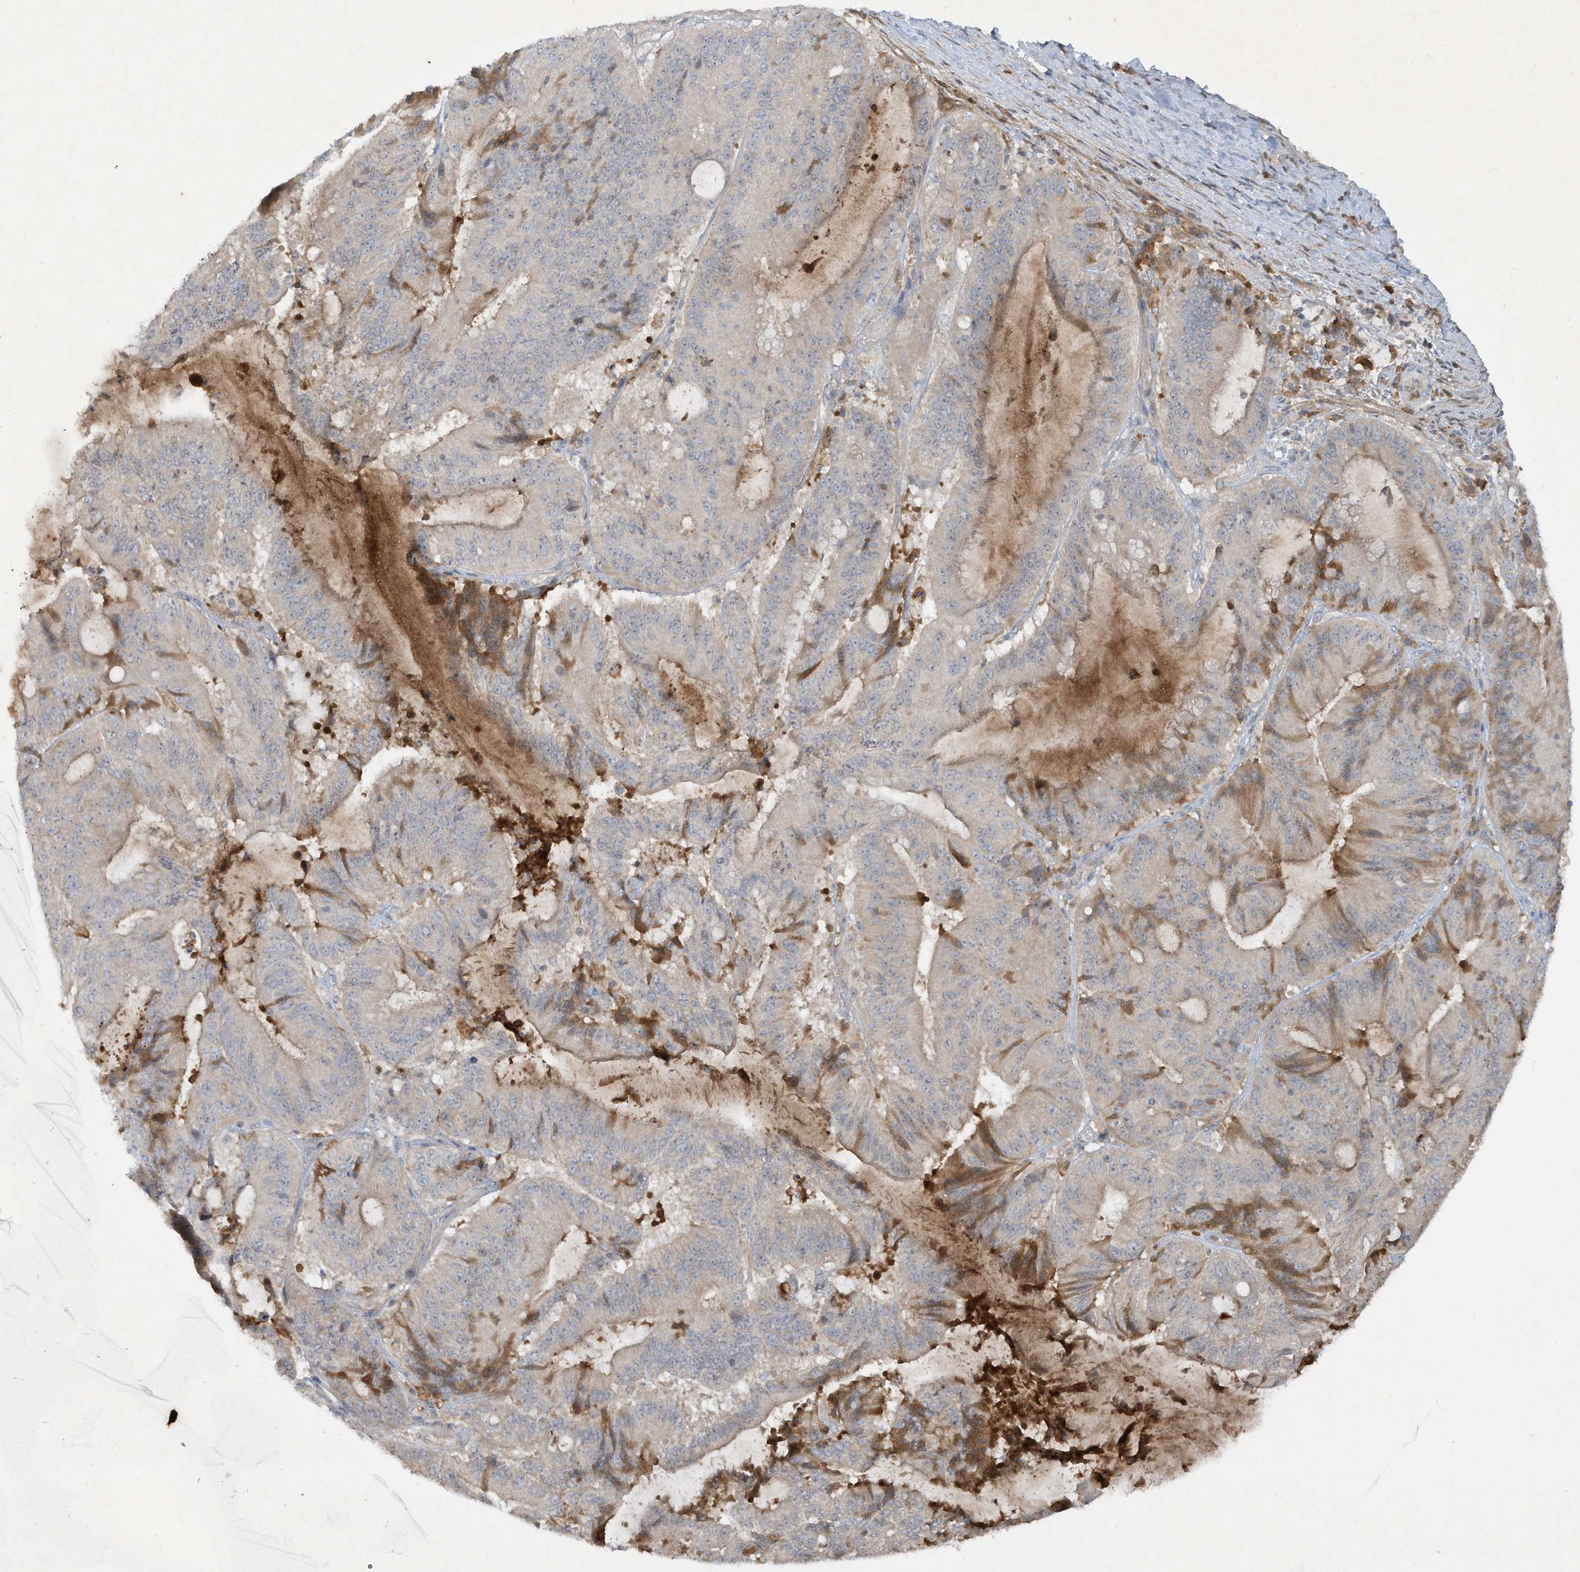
{"staining": {"intensity": "weak", "quantity": "<25%", "location": "cytoplasmic/membranous"}, "tissue": "liver cancer", "cell_type": "Tumor cells", "image_type": "cancer", "snomed": [{"axis": "morphology", "description": "Normal tissue, NOS"}, {"axis": "morphology", "description": "Cholangiocarcinoma"}, {"axis": "topography", "description": "Liver"}, {"axis": "topography", "description": "Peripheral nerve tissue"}], "caption": "This is a histopathology image of immunohistochemistry staining of liver cholangiocarcinoma, which shows no expression in tumor cells.", "gene": "FETUB", "patient": {"sex": "female", "age": 73}}